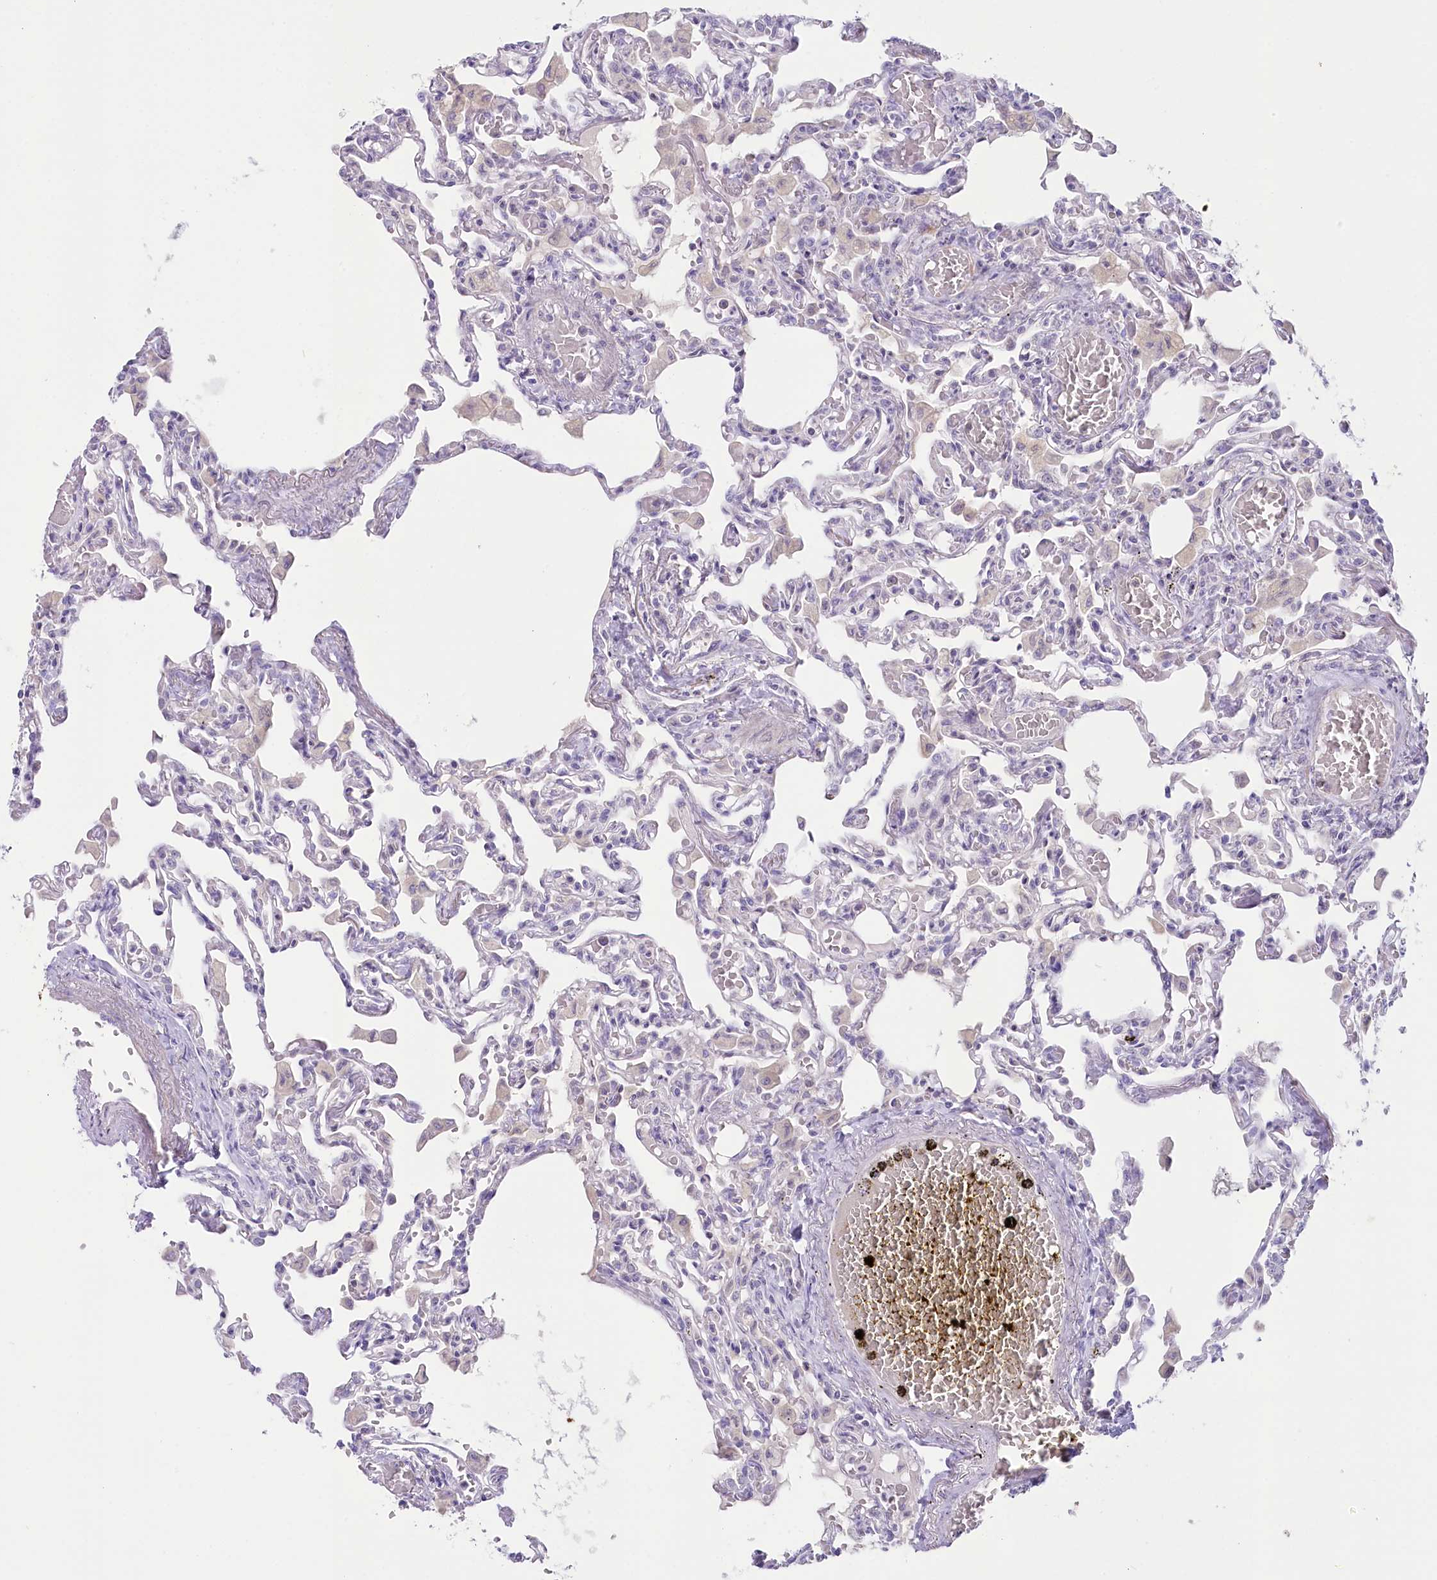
{"staining": {"intensity": "negative", "quantity": "none", "location": "none"}, "tissue": "lung", "cell_type": "Alveolar cells", "image_type": "normal", "snomed": [{"axis": "morphology", "description": "Normal tissue, NOS"}, {"axis": "topography", "description": "Bronchus"}, {"axis": "topography", "description": "Lung"}], "caption": "DAB immunohistochemical staining of benign human lung exhibits no significant positivity in alveolar cells. (DAB (3,3'-diaminobenzidine) IHC, high magnification).", "gene": "MYOZ1", "patient": {"sex": "female", "age": 49}}